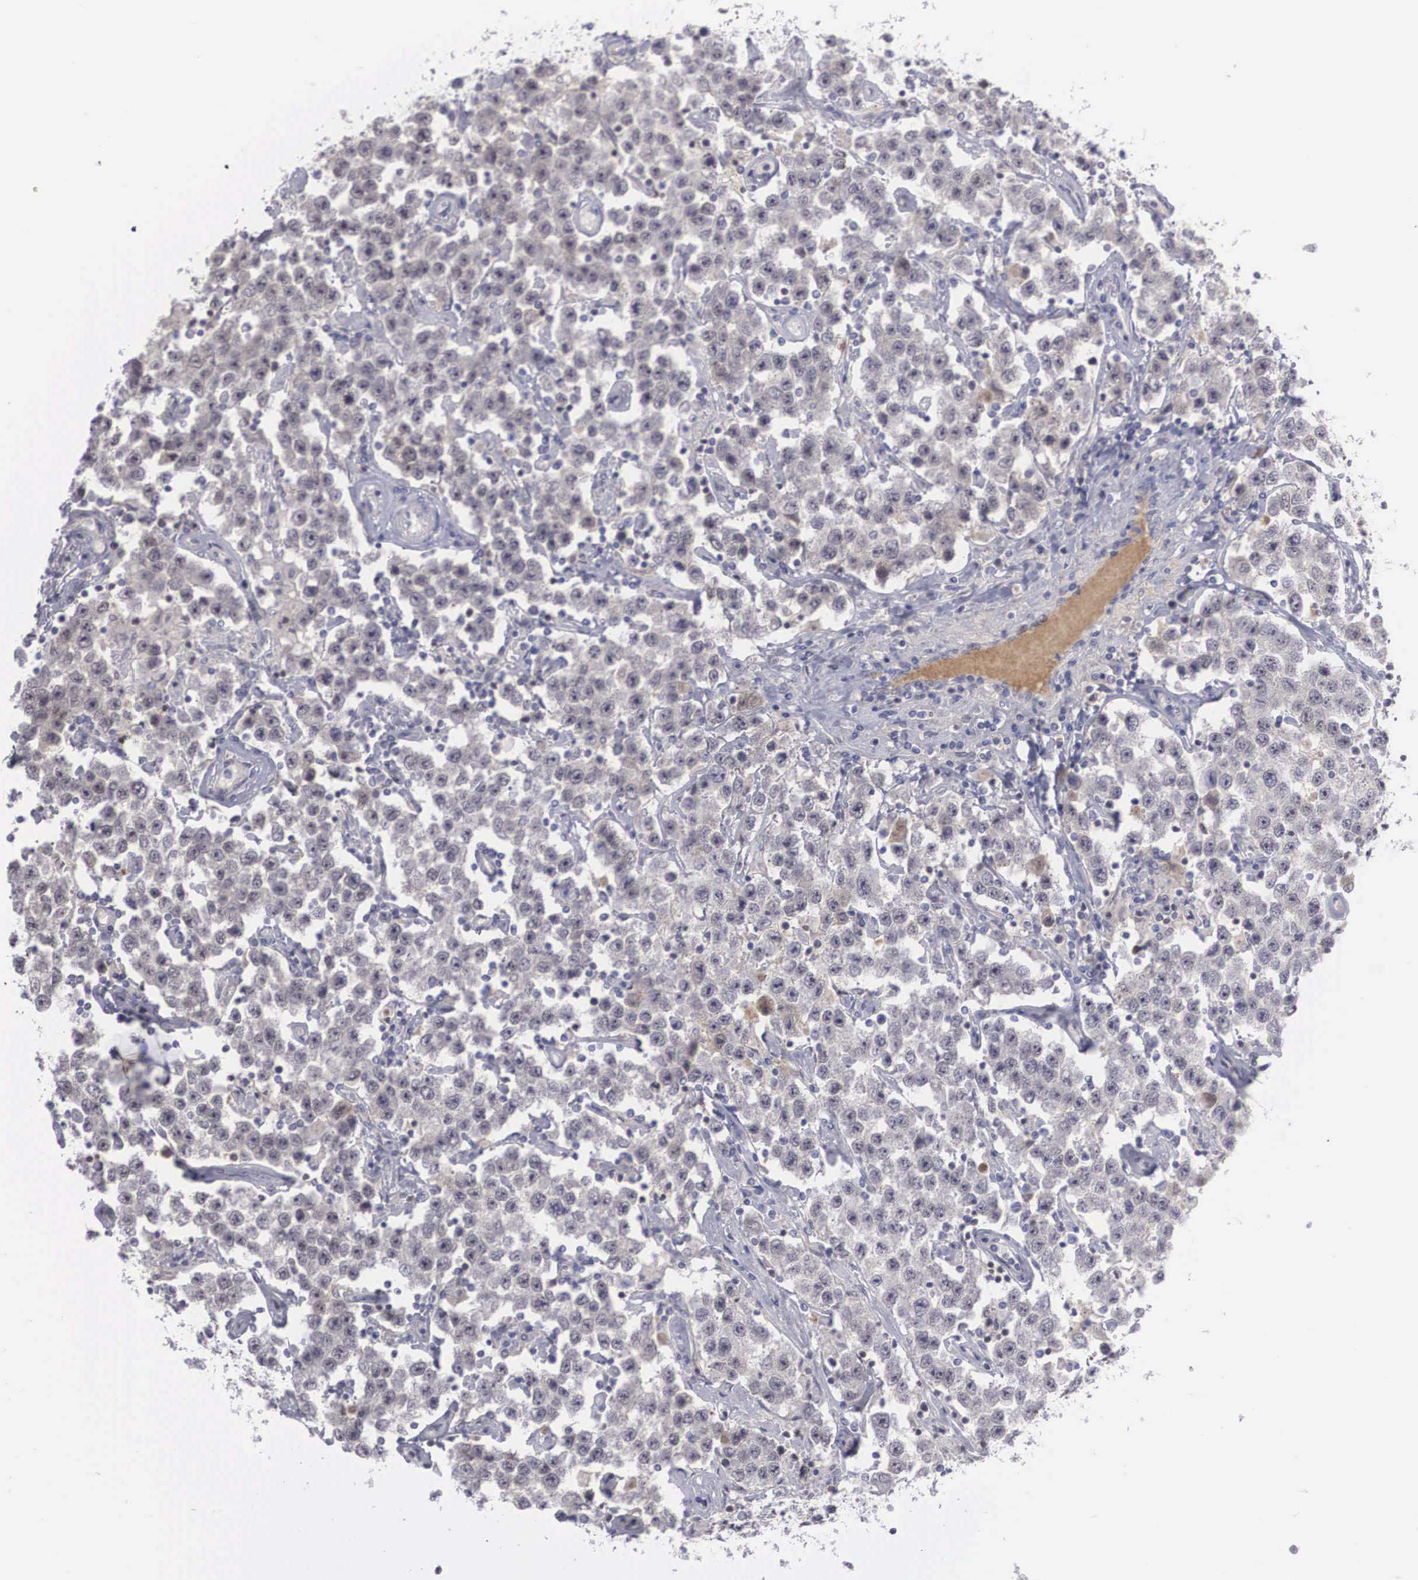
{"staining": {"intensity": "weak", "quantity": "<25%", "location": "nuclear"}, "tissue": "testis cancer", "cell_type": "Tumor cells", "image_type": "cancer", "snomed": [{"axis": "morphology", "description": "Seminoma, NOS"}, {"axis": "topography", "description": "Testis"}], "caption": "Tumor cells are negative for protein expression in human seminoma (testis).", "gene": "RBPJ", "patient": {"sex": "male", "age": 52}}